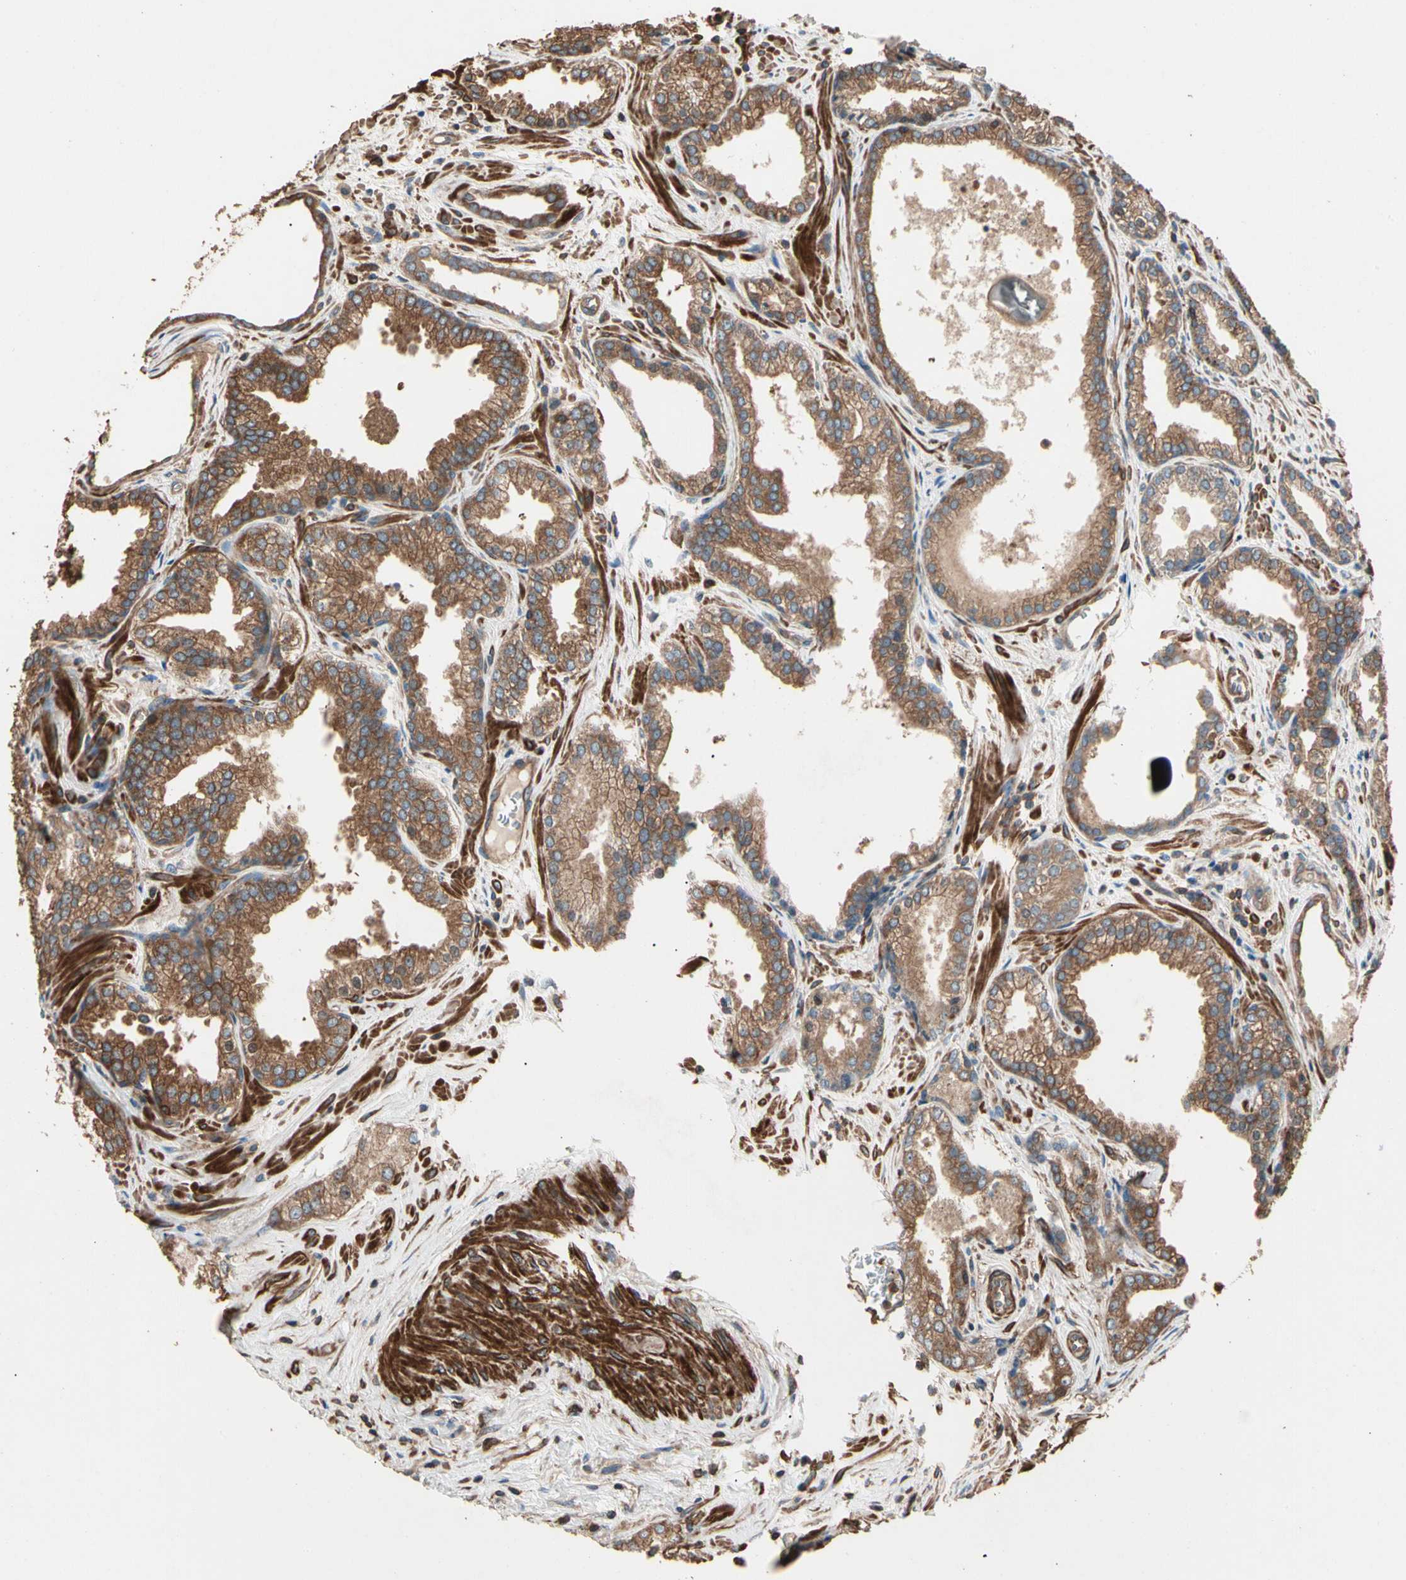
{"staining": {"intensity": "moderate", "quantity": ">75%", "location": "cytoplasmic/membranous"}, "tissue": "prostate cancer", "cell_type": "Tumor cells", "image_type": "cancer", "snomed": [{"axis": "morphology", "description": "Adenocarcinoma, Low grade"}, {"axis": "topography", "description": "Prostate"}], "caption": "IHC image of neoplastic tissue: human adenocarcinoma (low-grade) (prostate) stained using immunohistochemistry displays medium levels of moderate protein expression localized specifically in the cytoplasmic/membranous of tumor cells, appearing as a cytoplasmic/membranous brown color.", "gene": "AGBL2", "patient": {"sex": "male", "age": 60}}